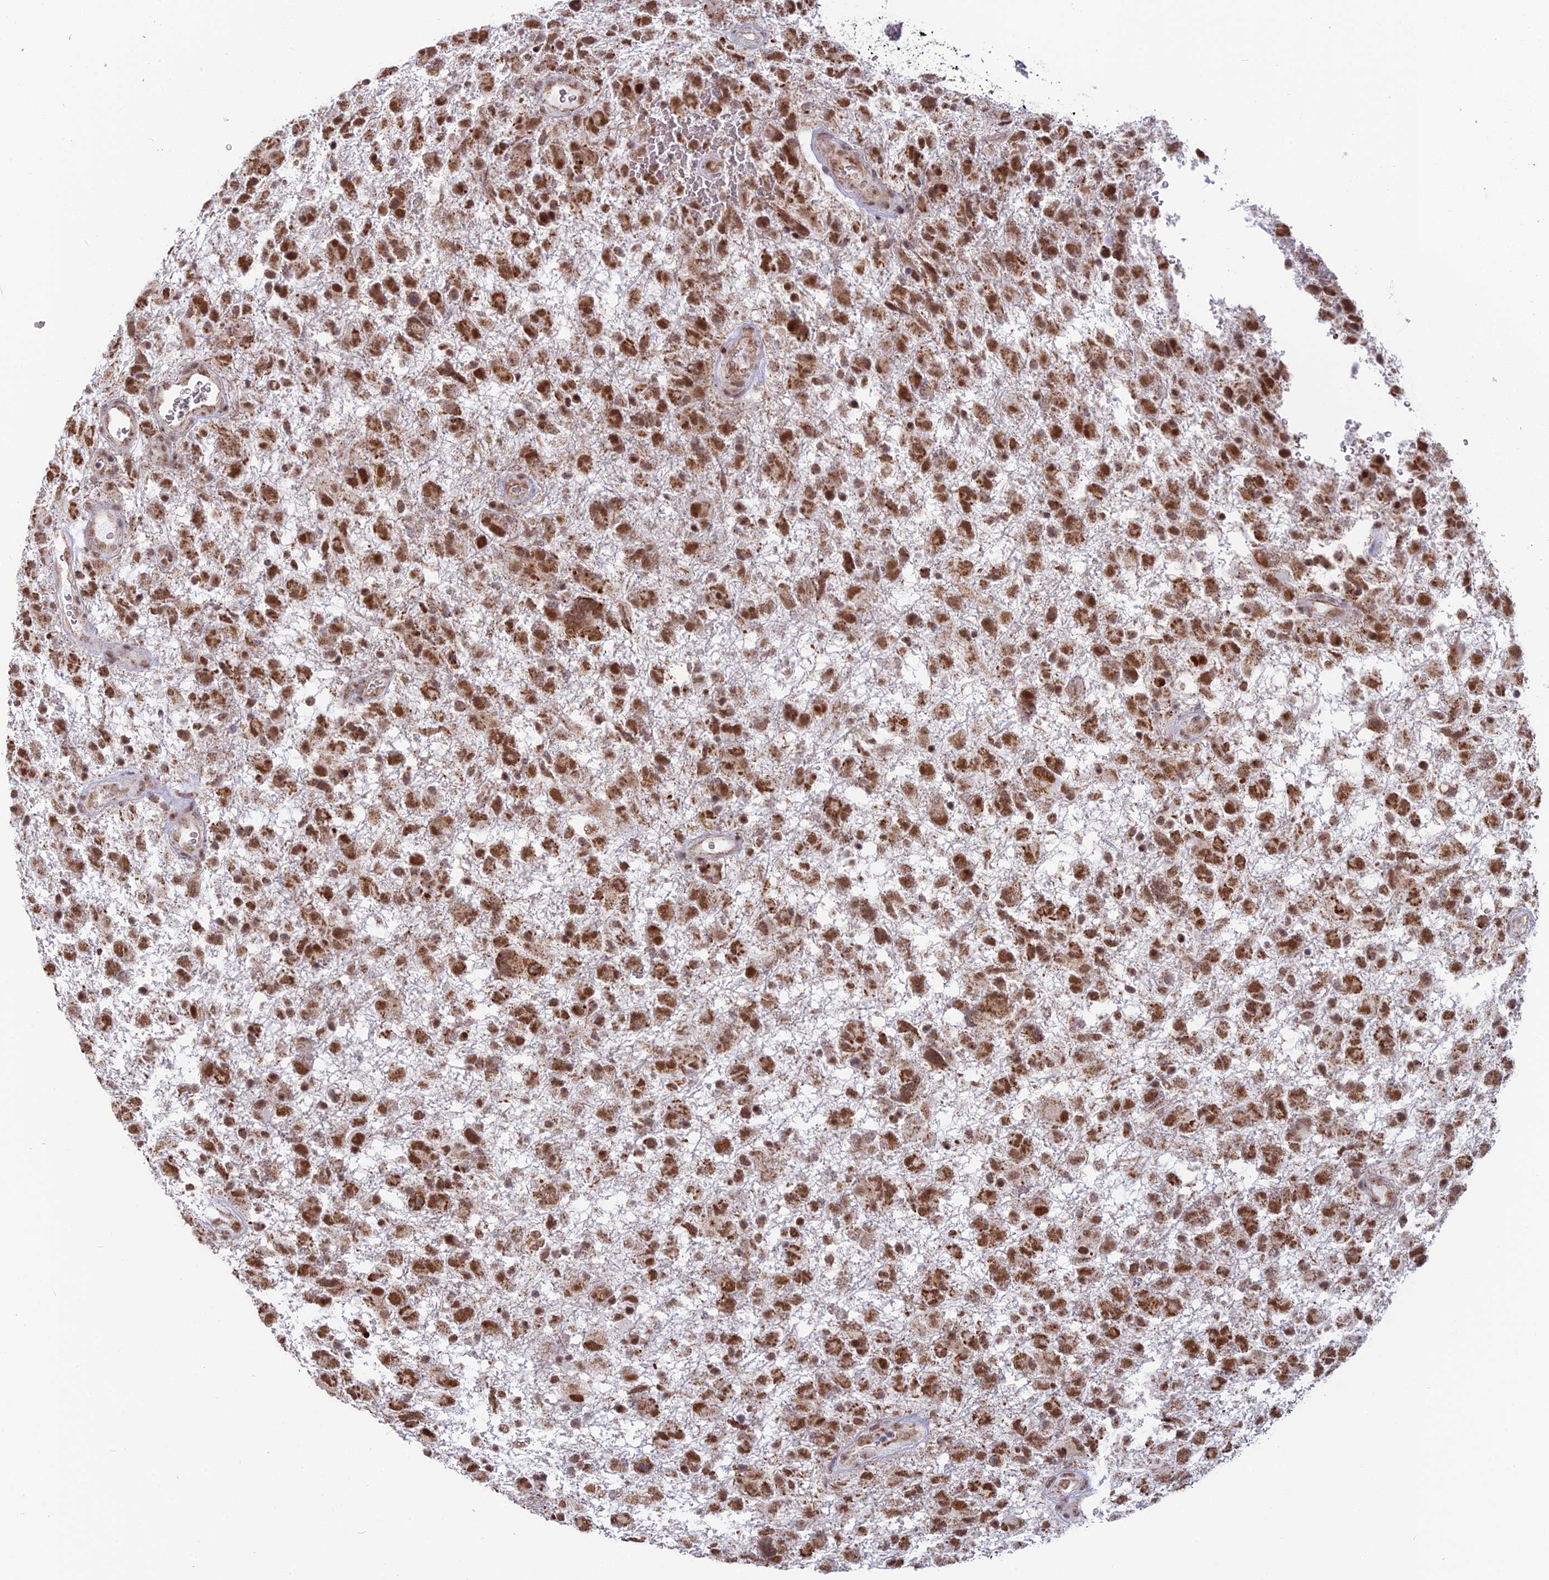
{"staining": {"intensity": "moderate", "quantity": ">75%", "location": "nuclear"}, "tissue": "glioma", "cell_type": "Tumor cells", "image_type": "cancer", "snomed": [{"axis": "morphology", "description": "Glioma, malignant, High grade"}, {"axis": "topography", "description": "Brain"}], "caption": "Malignant glioma (high-grade) stained with DAB (3,3'-diaminobenzidine) IHC shows medium levels of moderate nuclear positivity in about >75% of tumor cells.", "gene": "ARHGAP40", "patient": {"sex": "male", "age": 61}}